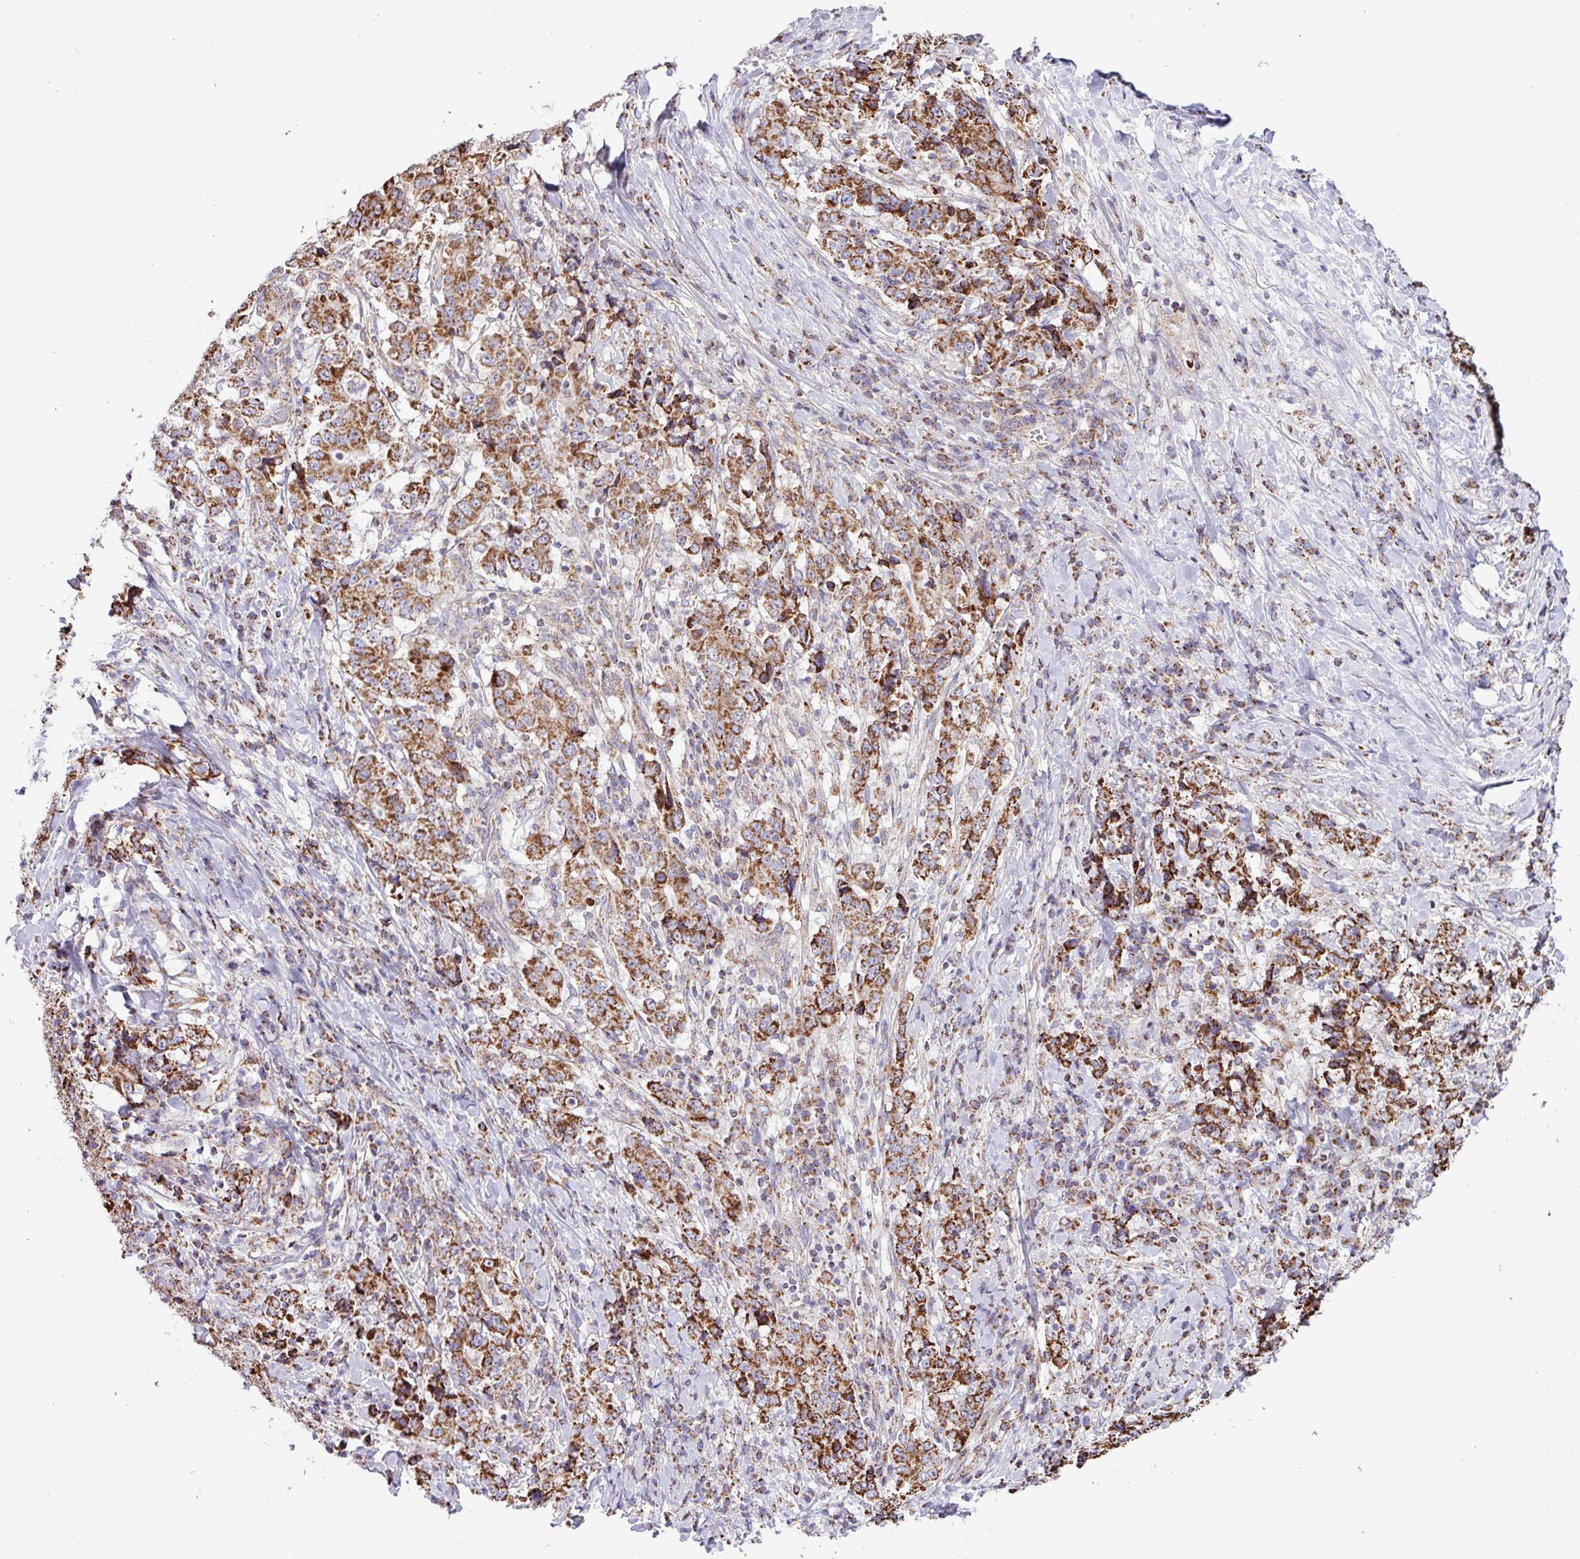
{"staining": {"intensity": "strong", "quantity": ">75%", "location": "cytoplasmic/membranous"}, "tissue": "stomach cancer", "cell_type": "Tumor cells", "image_type": "cancer", "snomed": [{"axis": "morphology", "description": "Normal tissue, NOS"}, {"axis": "morphology", "description": "Adenocarcinoma, NOS"}, {"axis": "topography", "description": "Stomach, upper"}, {"axis": "topography", "description": "Stomach"}], "caption": "An IHC photomicrograph of neoplastic tissue is shown. Protein staining in brown shows strong cytoplasmic/membranous positivity in stomach adenocarcinoma within tumor cells.", "gene": "RTL3", "patient": {"sex": "male", "age": 59}}